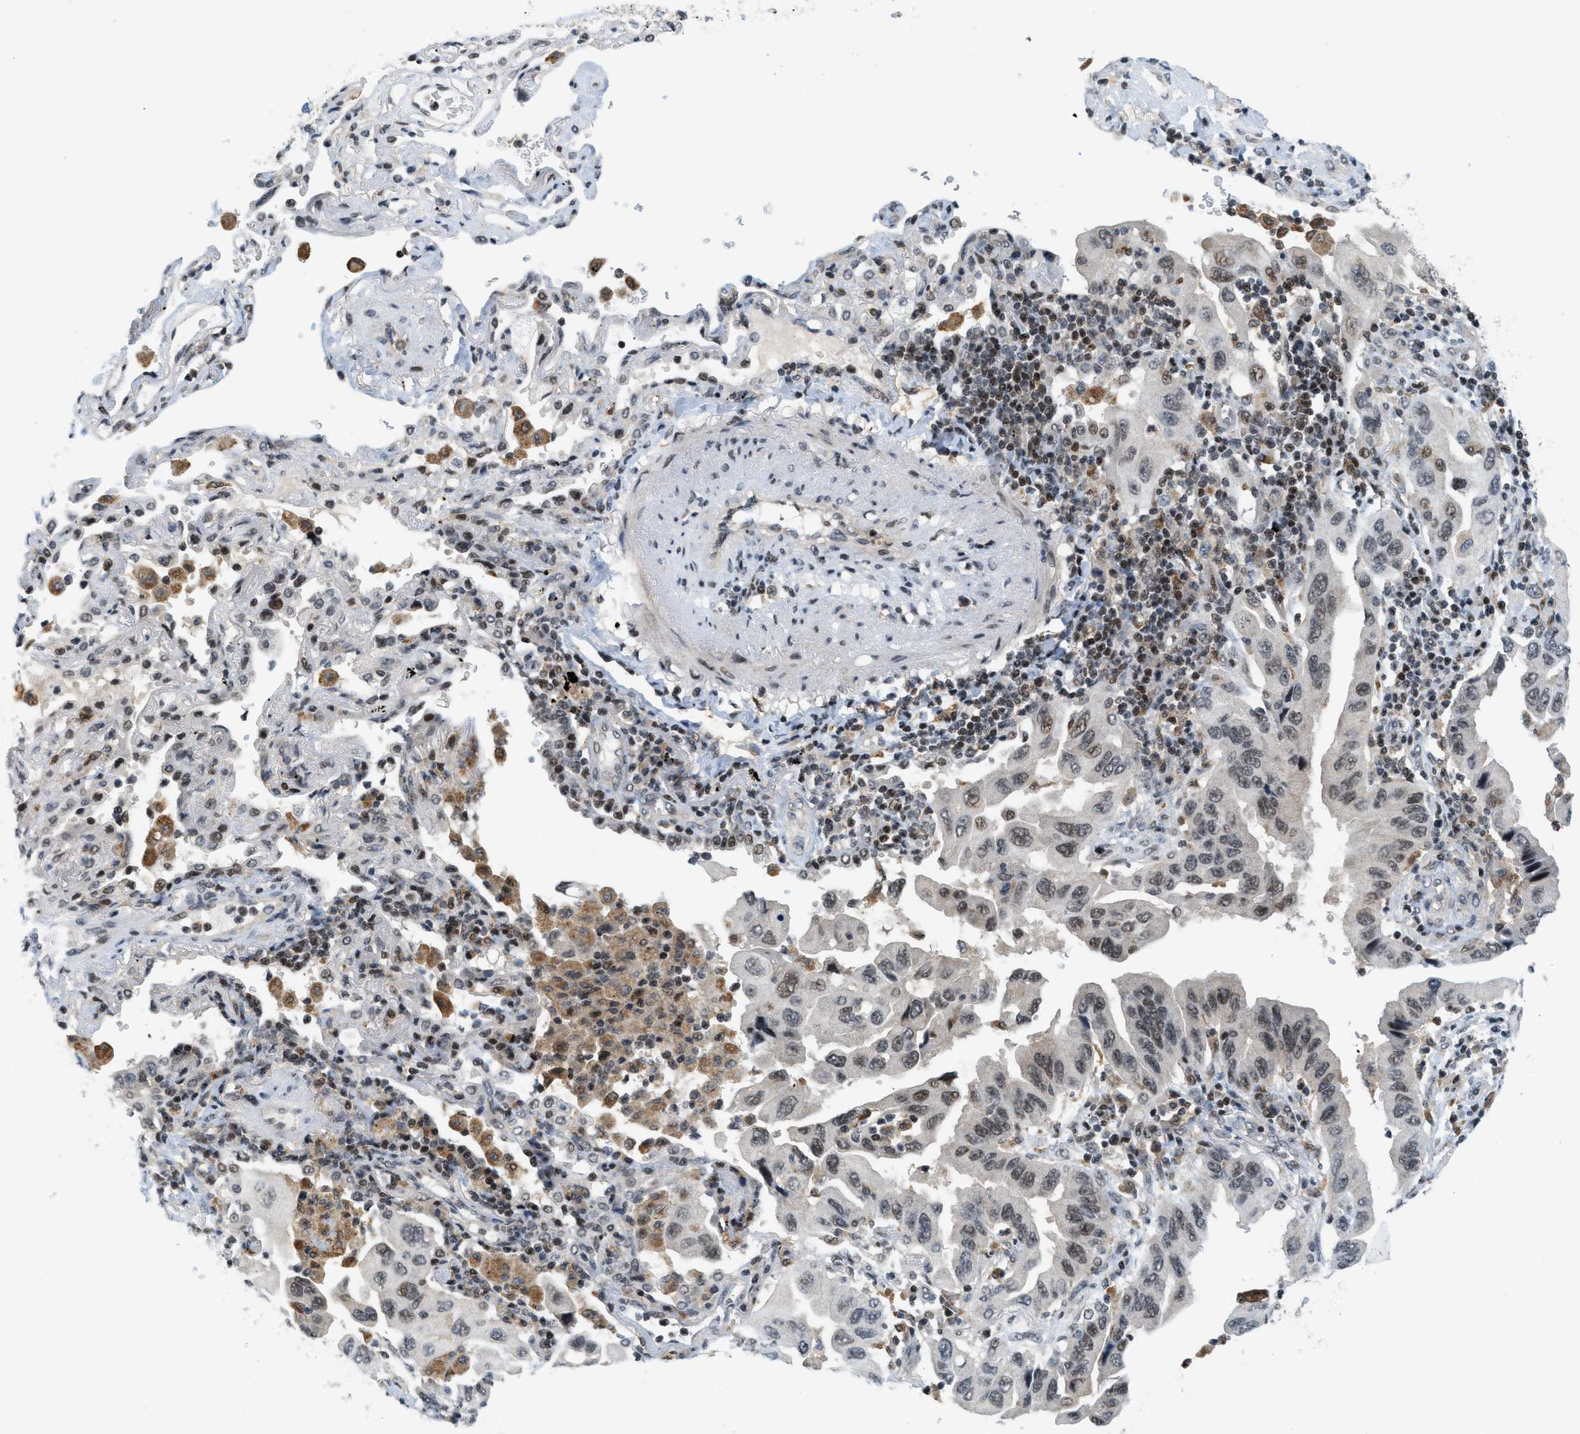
{"staining": {"intensity": "moderate", "quantity": "25%-75%", "location": "nuclear"}, "tissue": "lung cancer", "cell_type": "Tumor cells", "image_type": "cancer", "snomed": [{"axis": "morphology", "description": "Adenocarcinoma, NOS"}, {"axis": "topography", "description": "Lung"}], "caption": "Protein staining of lung adenocarcinoma tissue exhibits moderate nuclear positivity in approximately 25%-75% of tumor cells.", "gene": "ING1", "patient": {"sex": "female", "age": 65}}